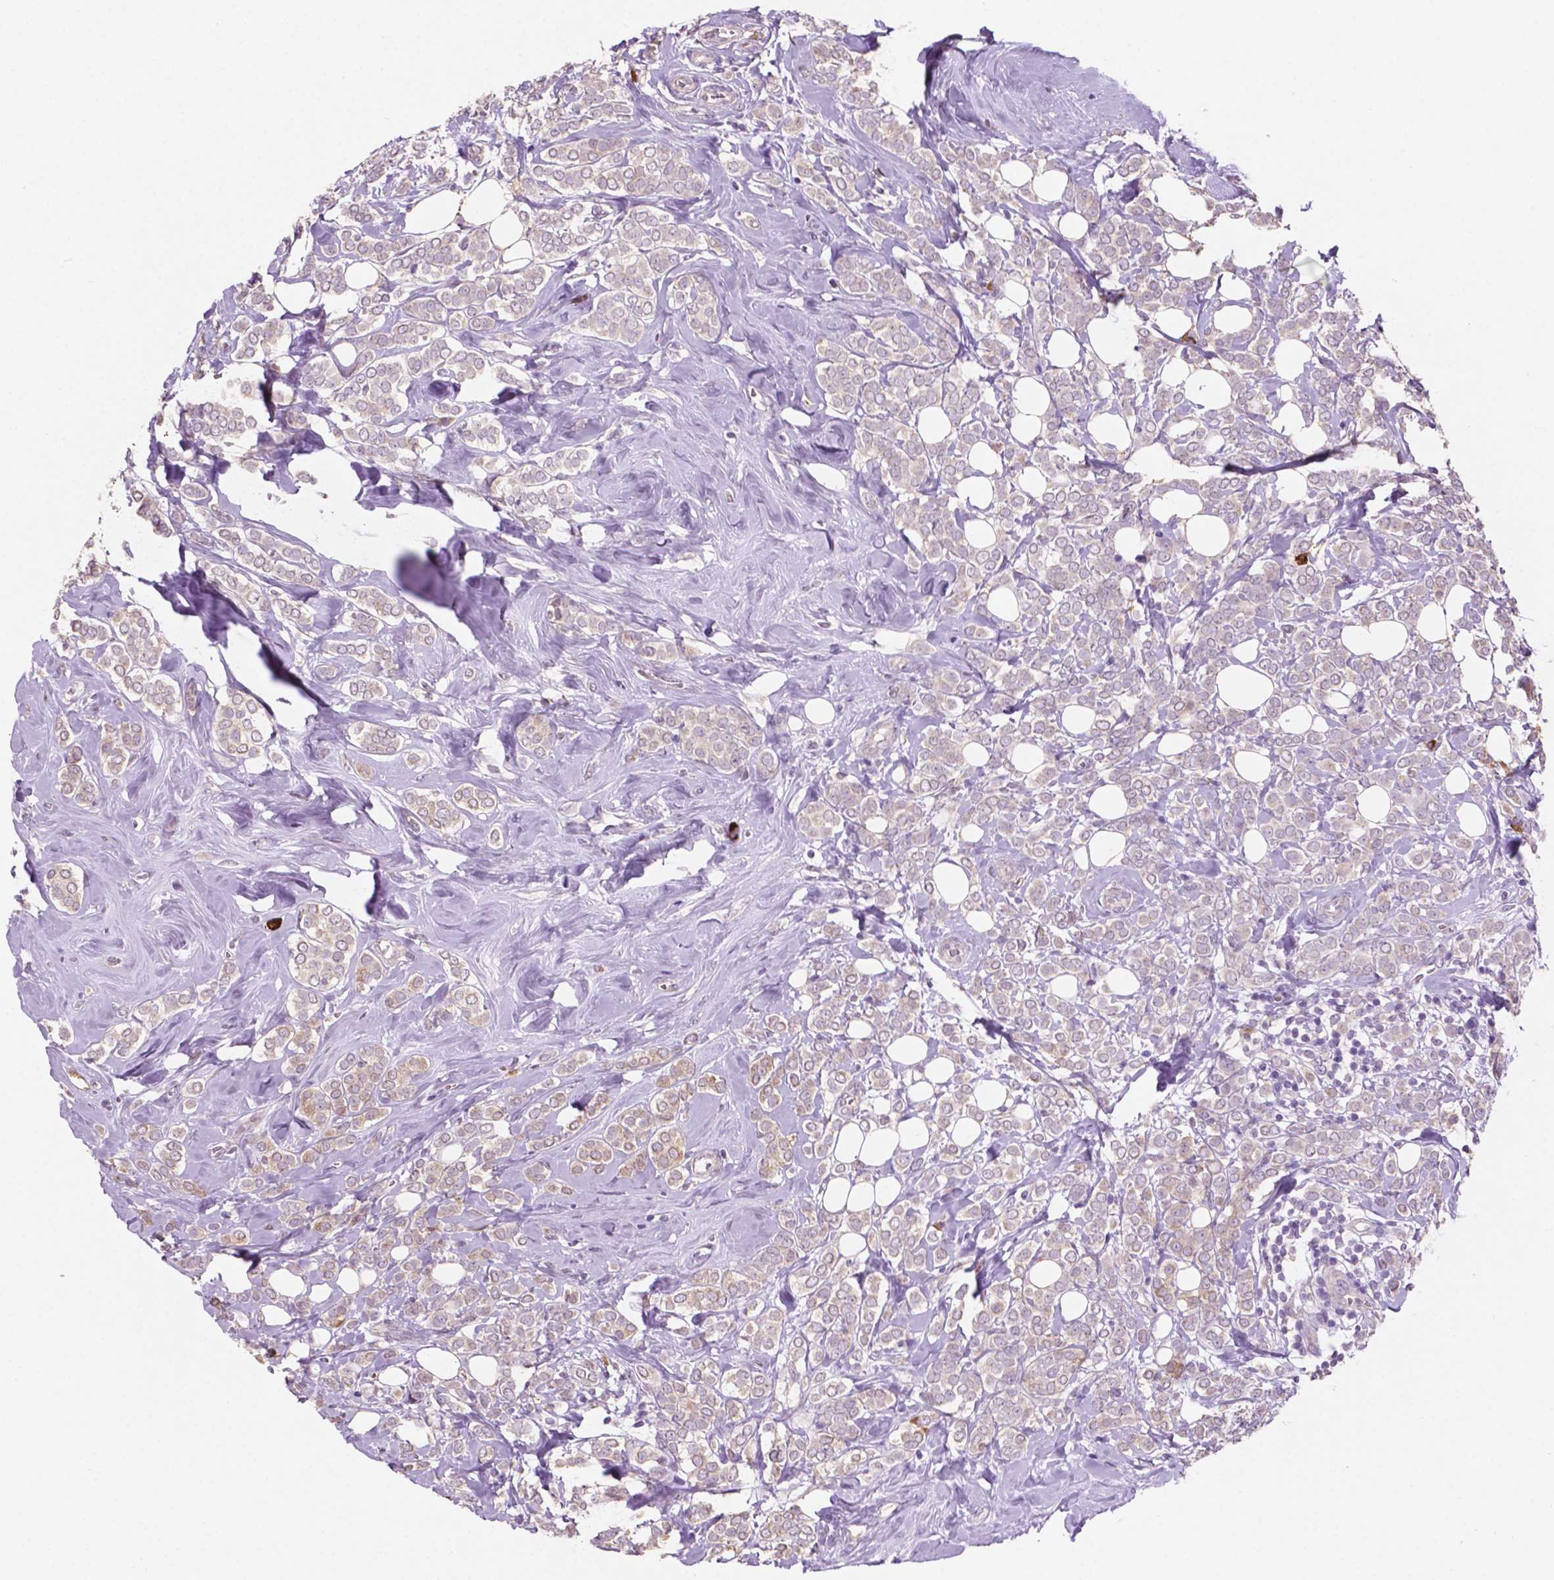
{"staining": {"intensity": "weak", "quantity": "25%-75%", "location": "cytoplasmic/membranous"}, "tissue": "breast cancer", "cell_type": "Tumor cells", "image_type": "cancer", "snomed": [{"axis": "morphology", "description": "Lobular carcinoma"}, {"axis": "topography", "description": "Breast"}], "caption": "The image shows staining of breast lobular carcinoma, revealing weak cytoplasmic/membranous protein positivity (brown color) within tumor cells.", "gene": "LRP1B", "patient": {"sex": "female", "age": 49}}